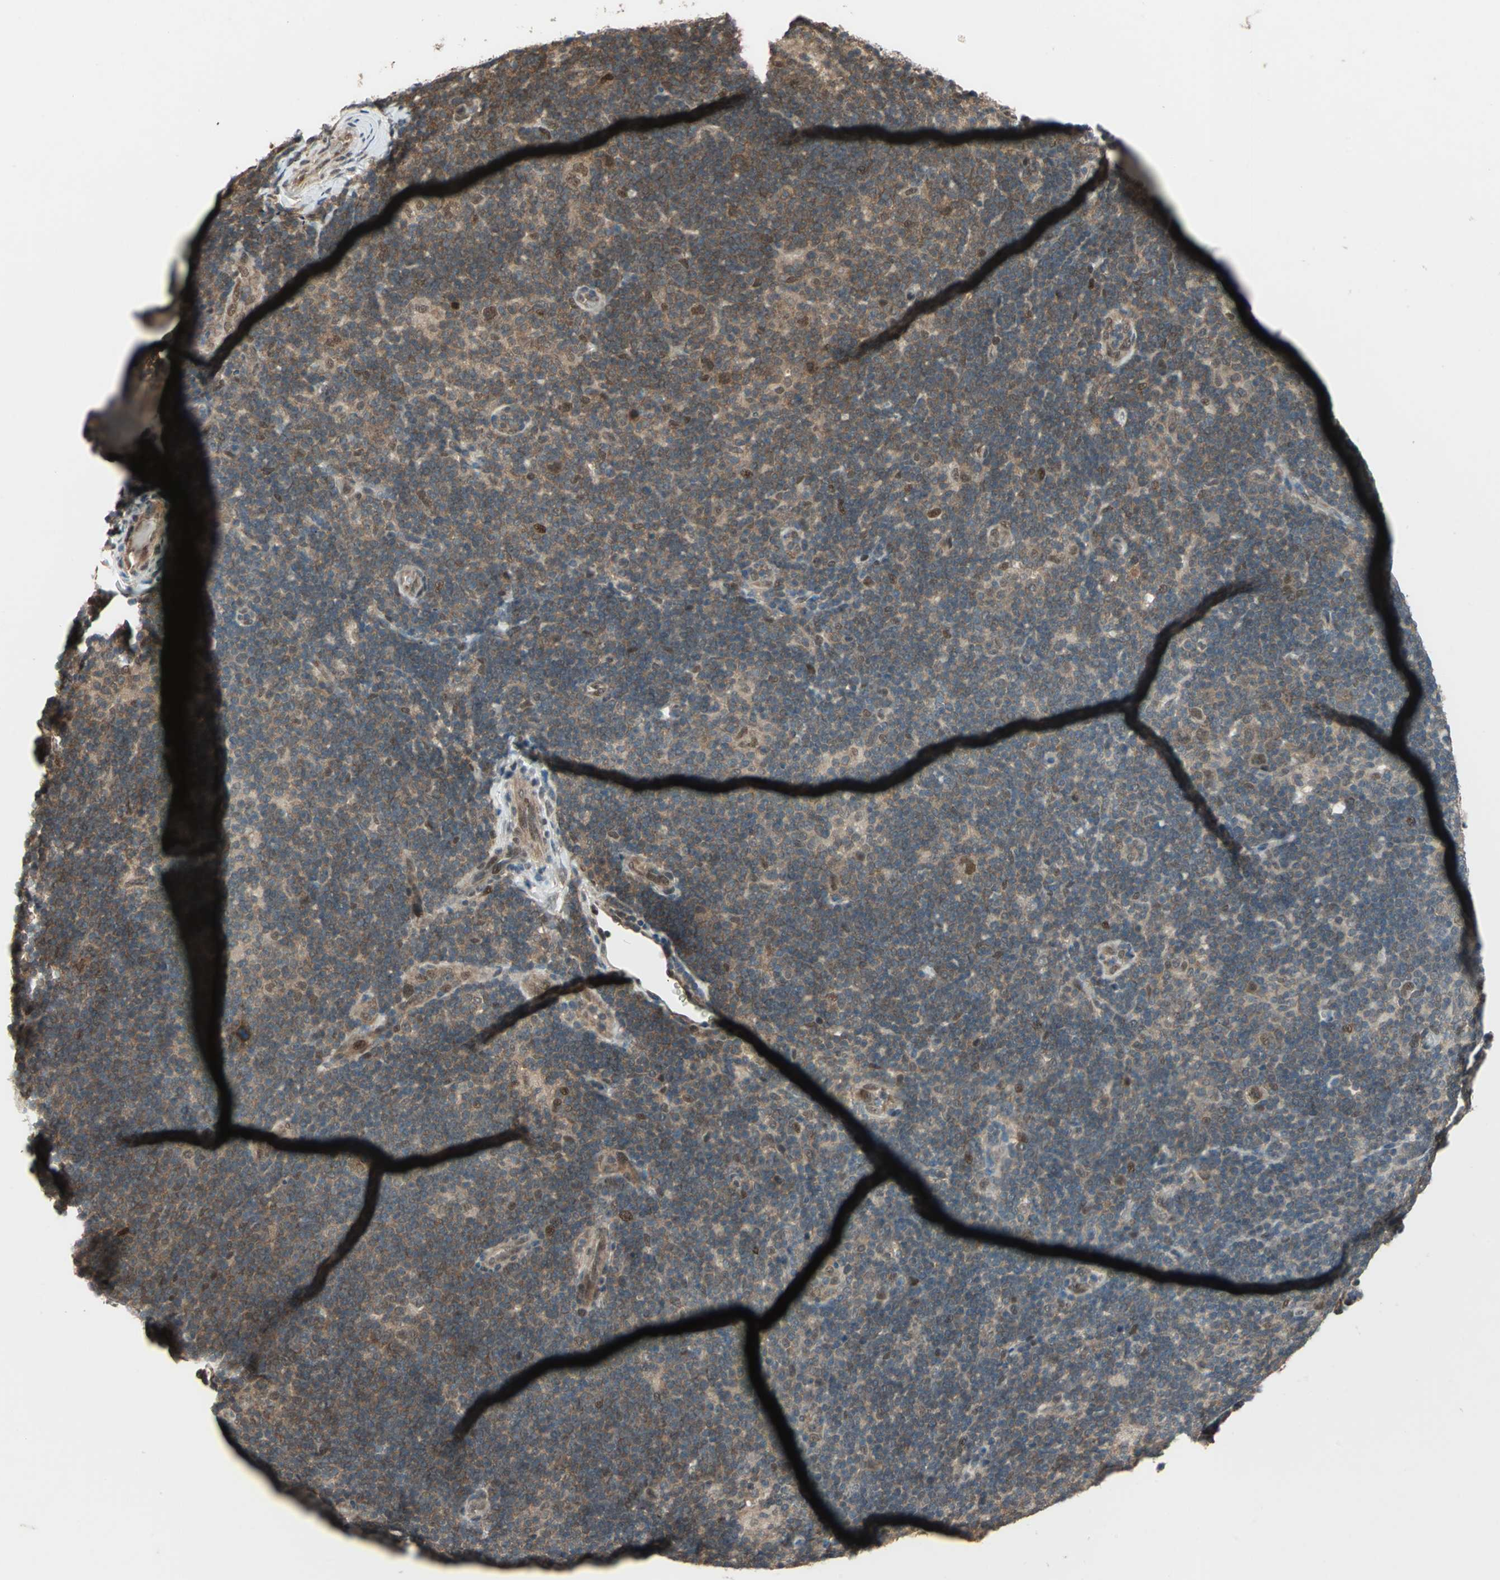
{"staining": {"intensity": "moderate", "quantity": ">75%", "location": "cytoplasmic/membranous,nuclear"}, "tissue": "lymphoma", "cell_type": "Tumor cells", "image_type": "cancer", "snomed": [{"axis": "morphology", "description": "Hodgkin's disease, NOS"}, {"axis": "topography", "description": "Lymph node"}], "caption": "A brown stain highlights moderate cytoplasmic/membranous and nuclear expression of a protein in human lymphoma tumor cells.", "gene": "COPS5", "patient": {"sex": "female", "age": 57}}